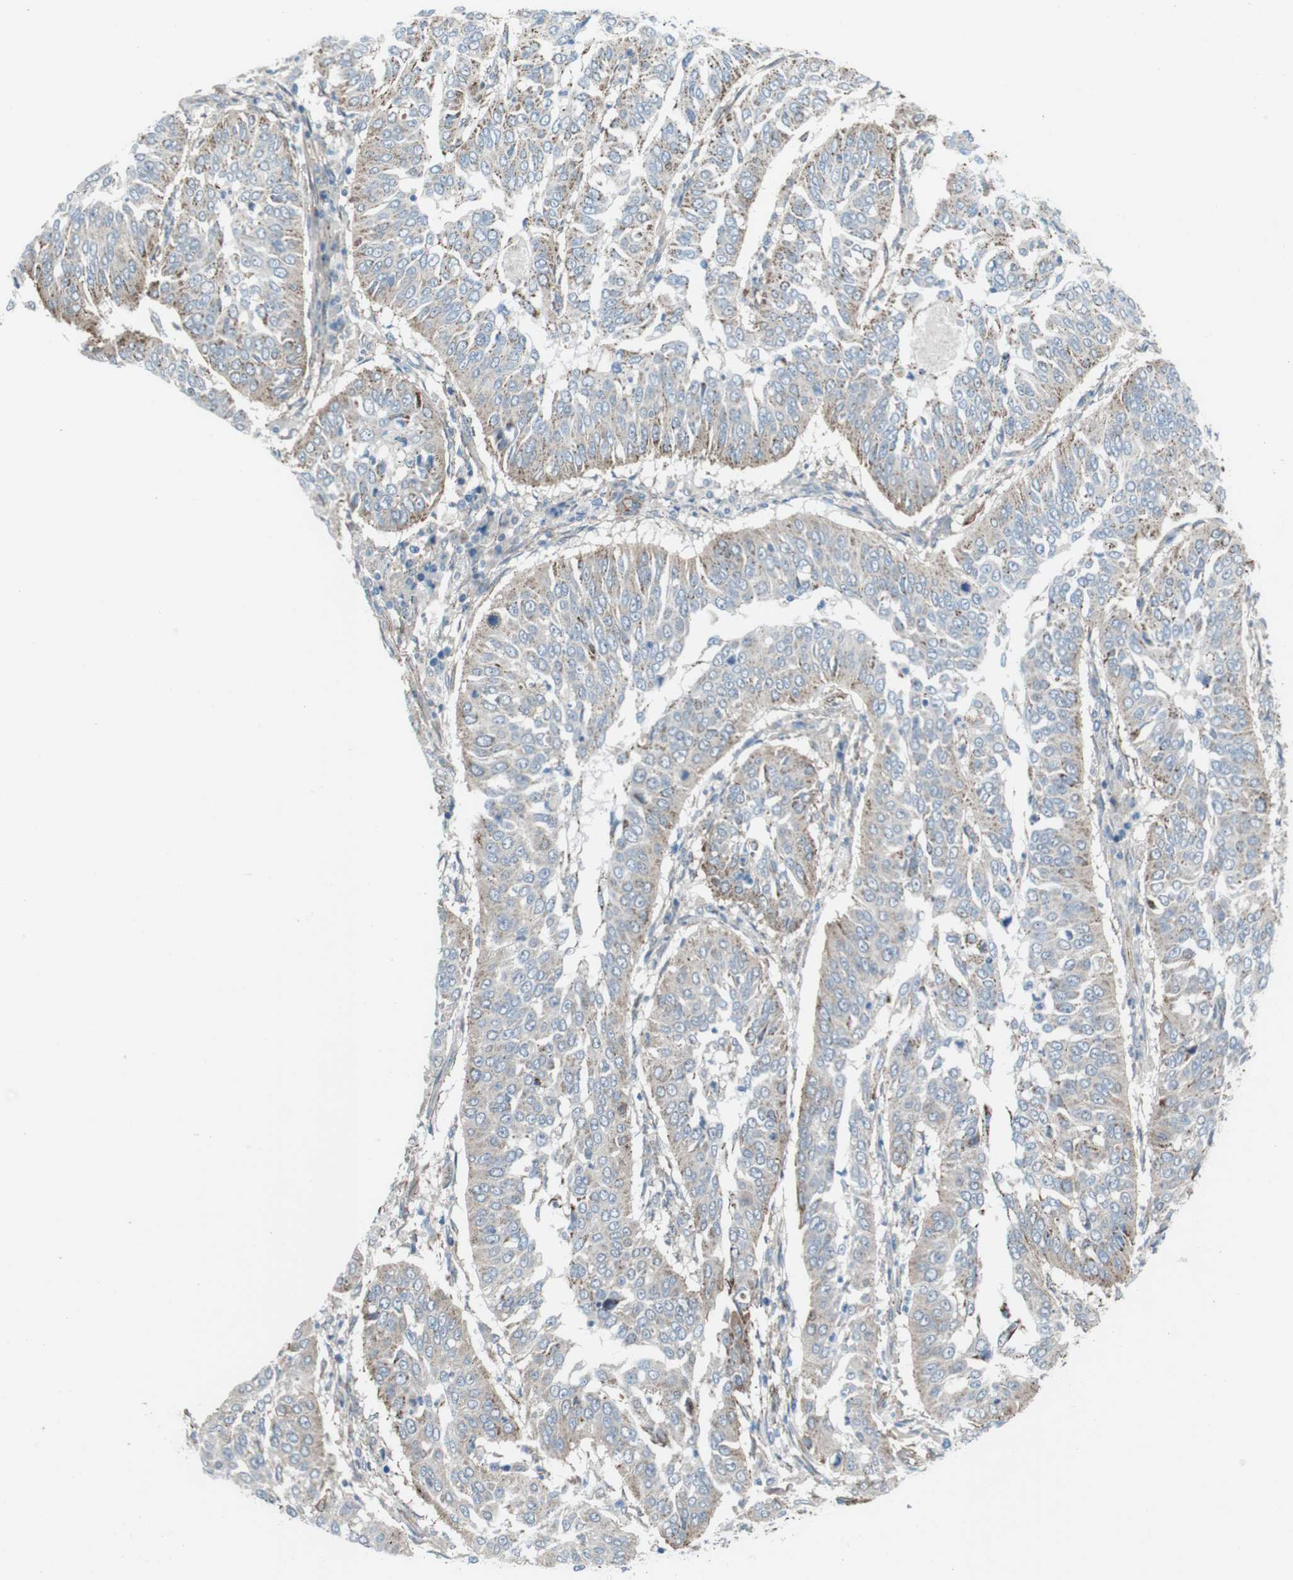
{"staining": {"intensity": "weak", "quantity": "25%-75%", "location": "cytoplasmic/membranous"}, "tissue": "cervical cancer", "cell_type": "Tumor cells", "image_type": "cancer", "snomed": [{"axis": "morphology", "description": "Normal tissue, NOS"}, {"axis": "morphology", "description": "Squamous cell carcinoma, NOS"}, {"axis": "topography", "description": "Cervix"}], "caption": "High-magnification brightfield microscopy of cervical cancer stained with DAB (3,3'-diaminobenzidine) (brown) and counterstained with hematoxylin (blue). tumor cells exhibit weak cytoplasmic/membranous expression is seen in approximately25%-75% of cells.", "gene": "FAM174B", "patient": {"sex": "female", "age": 39}}